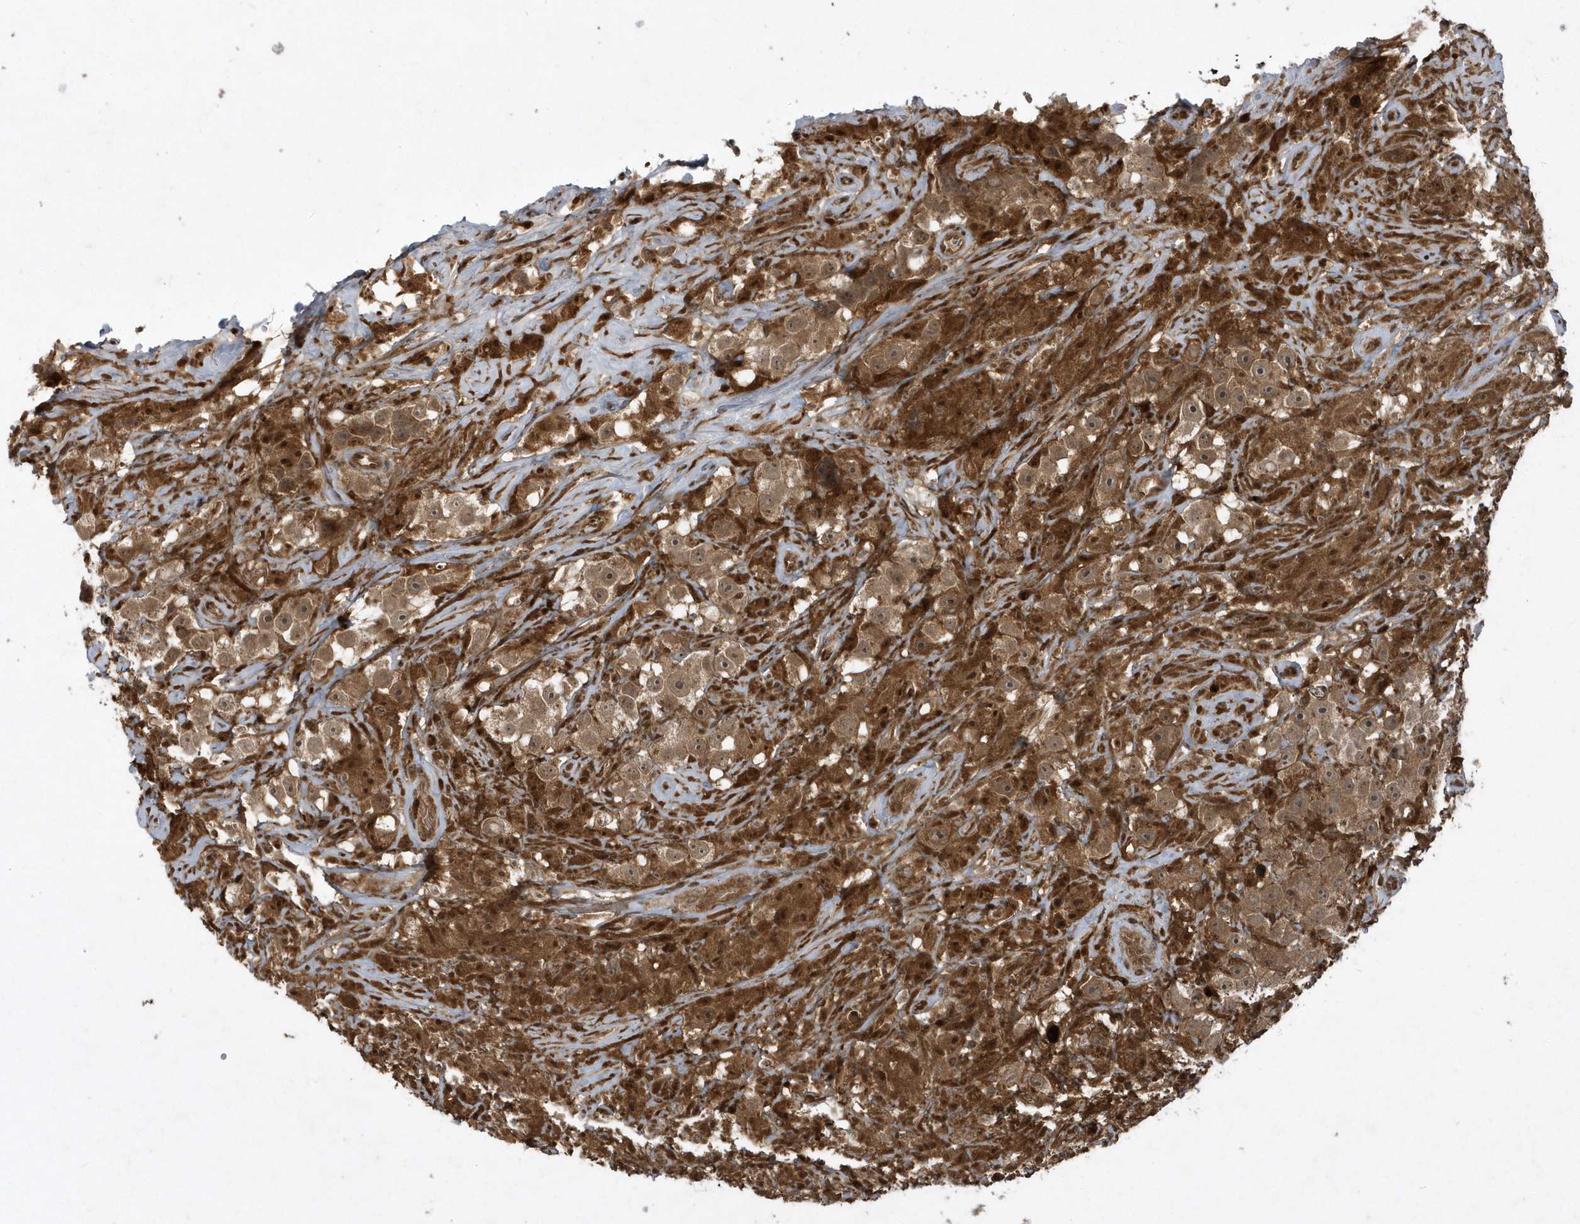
{"staining": {"intensity": "moderate", "quantity": ">75%", "location": "cytoplasmic/membranous"}, "tissue": "testis cancer", "cell_type": "Tumor cells", "image_type": "cancer", "snomed": [{"axis": "morphology", "description": "Seminoma, NOS"}, {"axis": "topography", "description": "Testis"}], "caption": "Brown immunohistochemical staining in human testis seminoma demonstrates moderate cytoplasmic/membranous staining in approximately >75% of tumor cells.", "gene": "LACC1", "patient": {"sex": "male", "age": 49}}